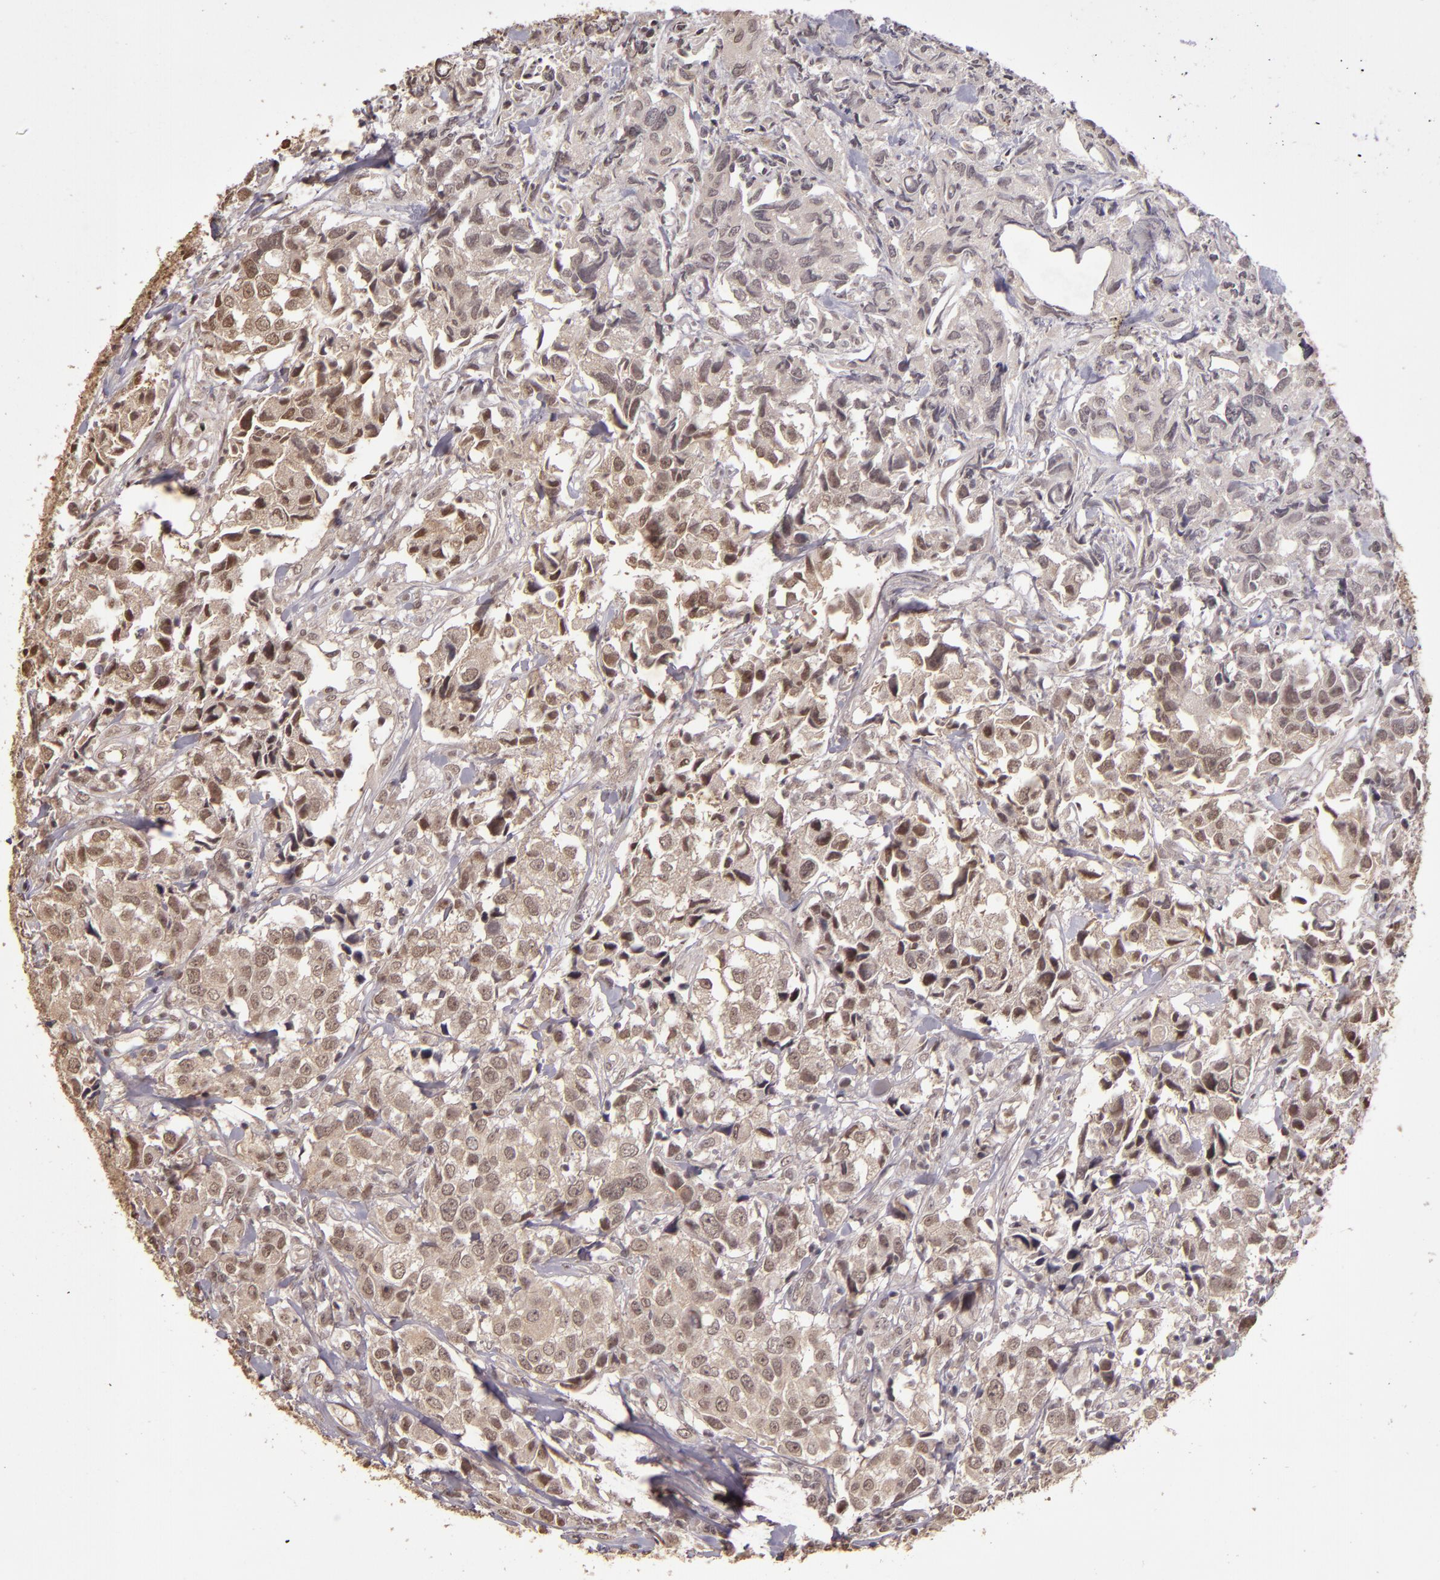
{"staining": {"intensity": "weak", "quantity": ">75%", "location": "cytoplasmic/membranous,nuclear"}, "tissue": "urothelial cancer", "cell_type": "Tumor cells", "image_type": "cancer", "snomed": [{"axis": "morphology", "description": "Urothelial carcinoma, High grade"}, {"axis": "topography", "description": "Urinary bladder"}], "caption": "Urothelial cancer tissue shows weak cytoplasmic/membranous and nuclear expression in about >75% of tumor cells, visualized by immunohistochemistry.", "gene": "CUL1", "patient": {"sex": "female", "age": 75}}